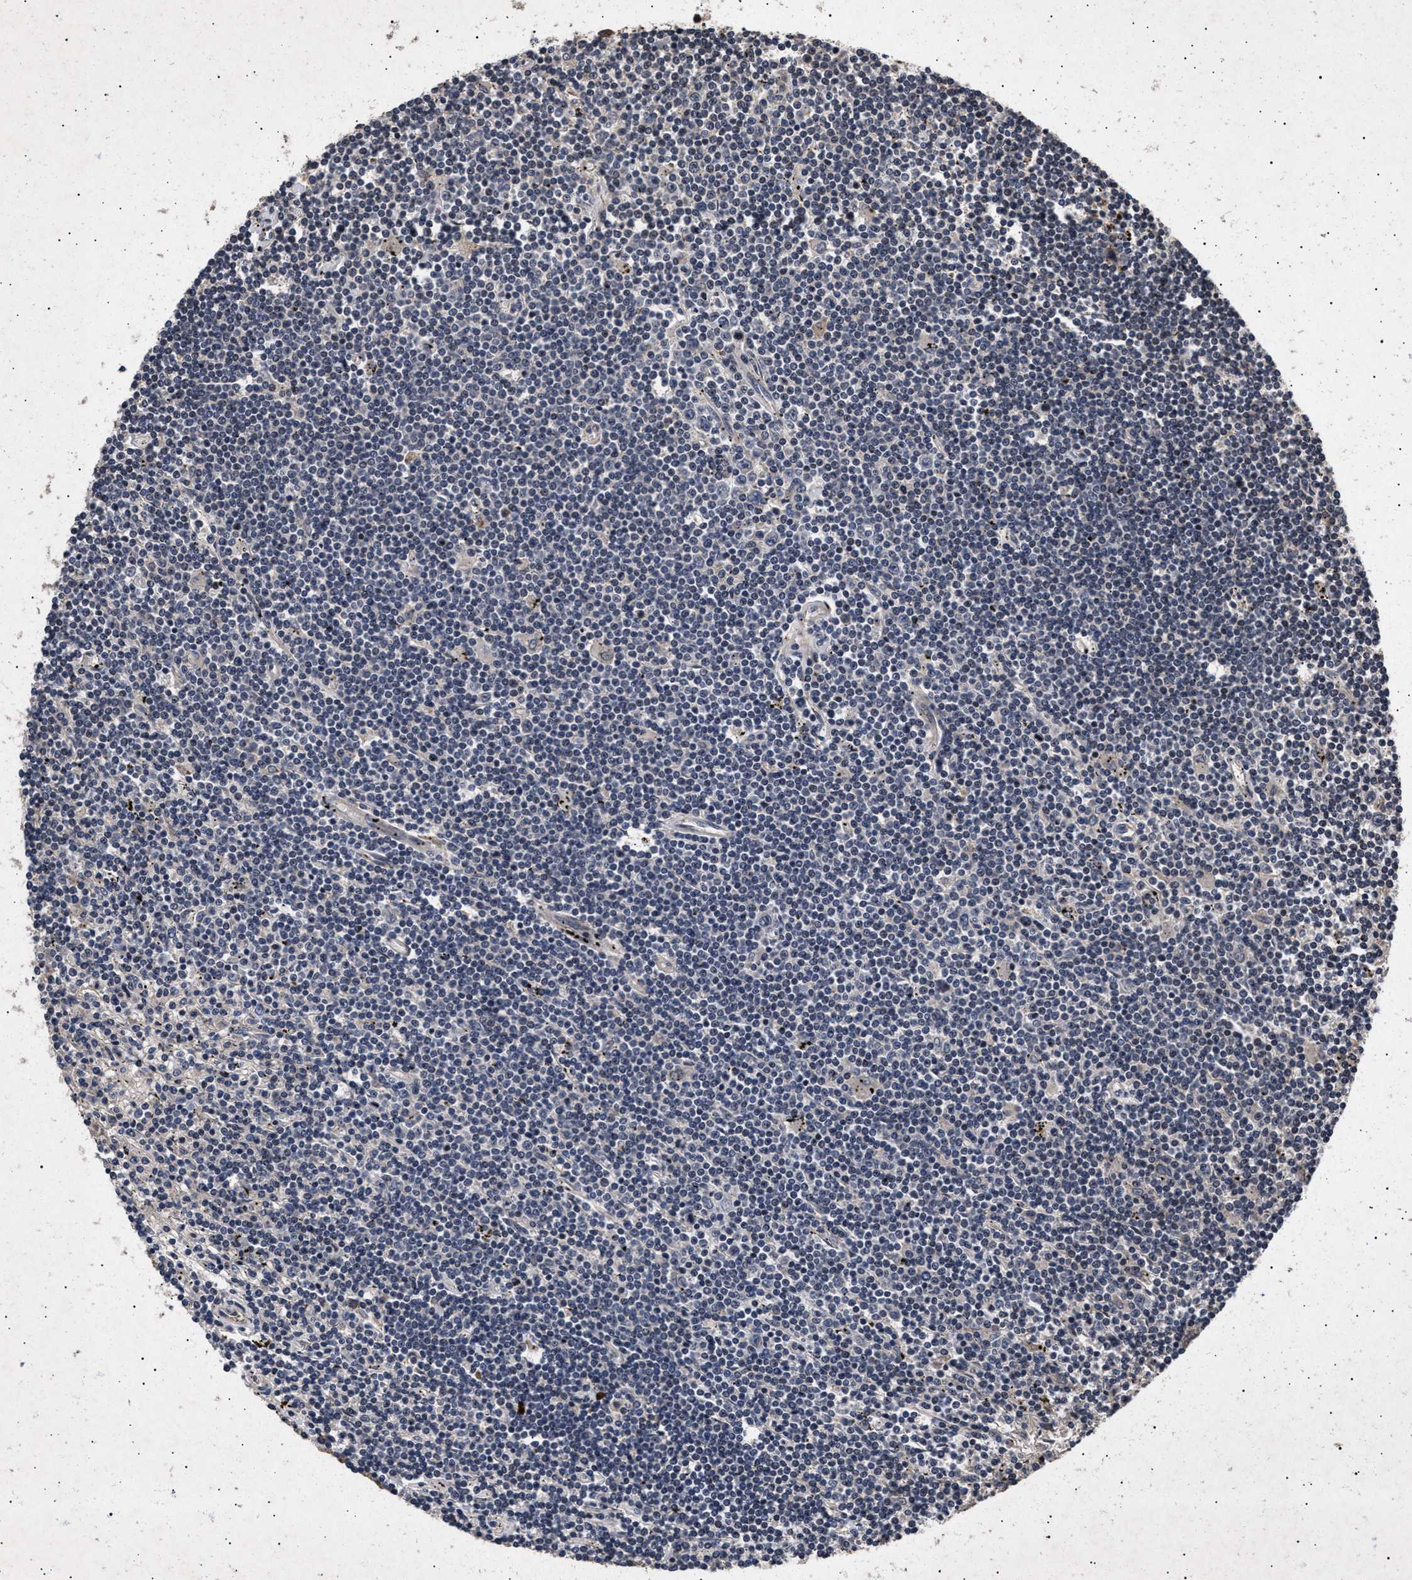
{"staining": {"intensity": "negative", "quantity": "none", "location": "none"}, "tissue": "lymphoma", "cell_type": "Tumor cells", "image_type": "cancer", "snomed": [{"axis": "morphology", "description": "Malignant lymphoma, non-Hodgkin's type, Low grade"}, {"axis": "topography", "description": "Spleen"}], "caption": "This histopathology image is of lymphoma stained with immunohistochemistry to label a protein in brown with the nuclei are counter-stained blue. There is no positivity in tumor cells.", "gene": "ITGB5", "patient": {"sex": "male", "age": 76}}